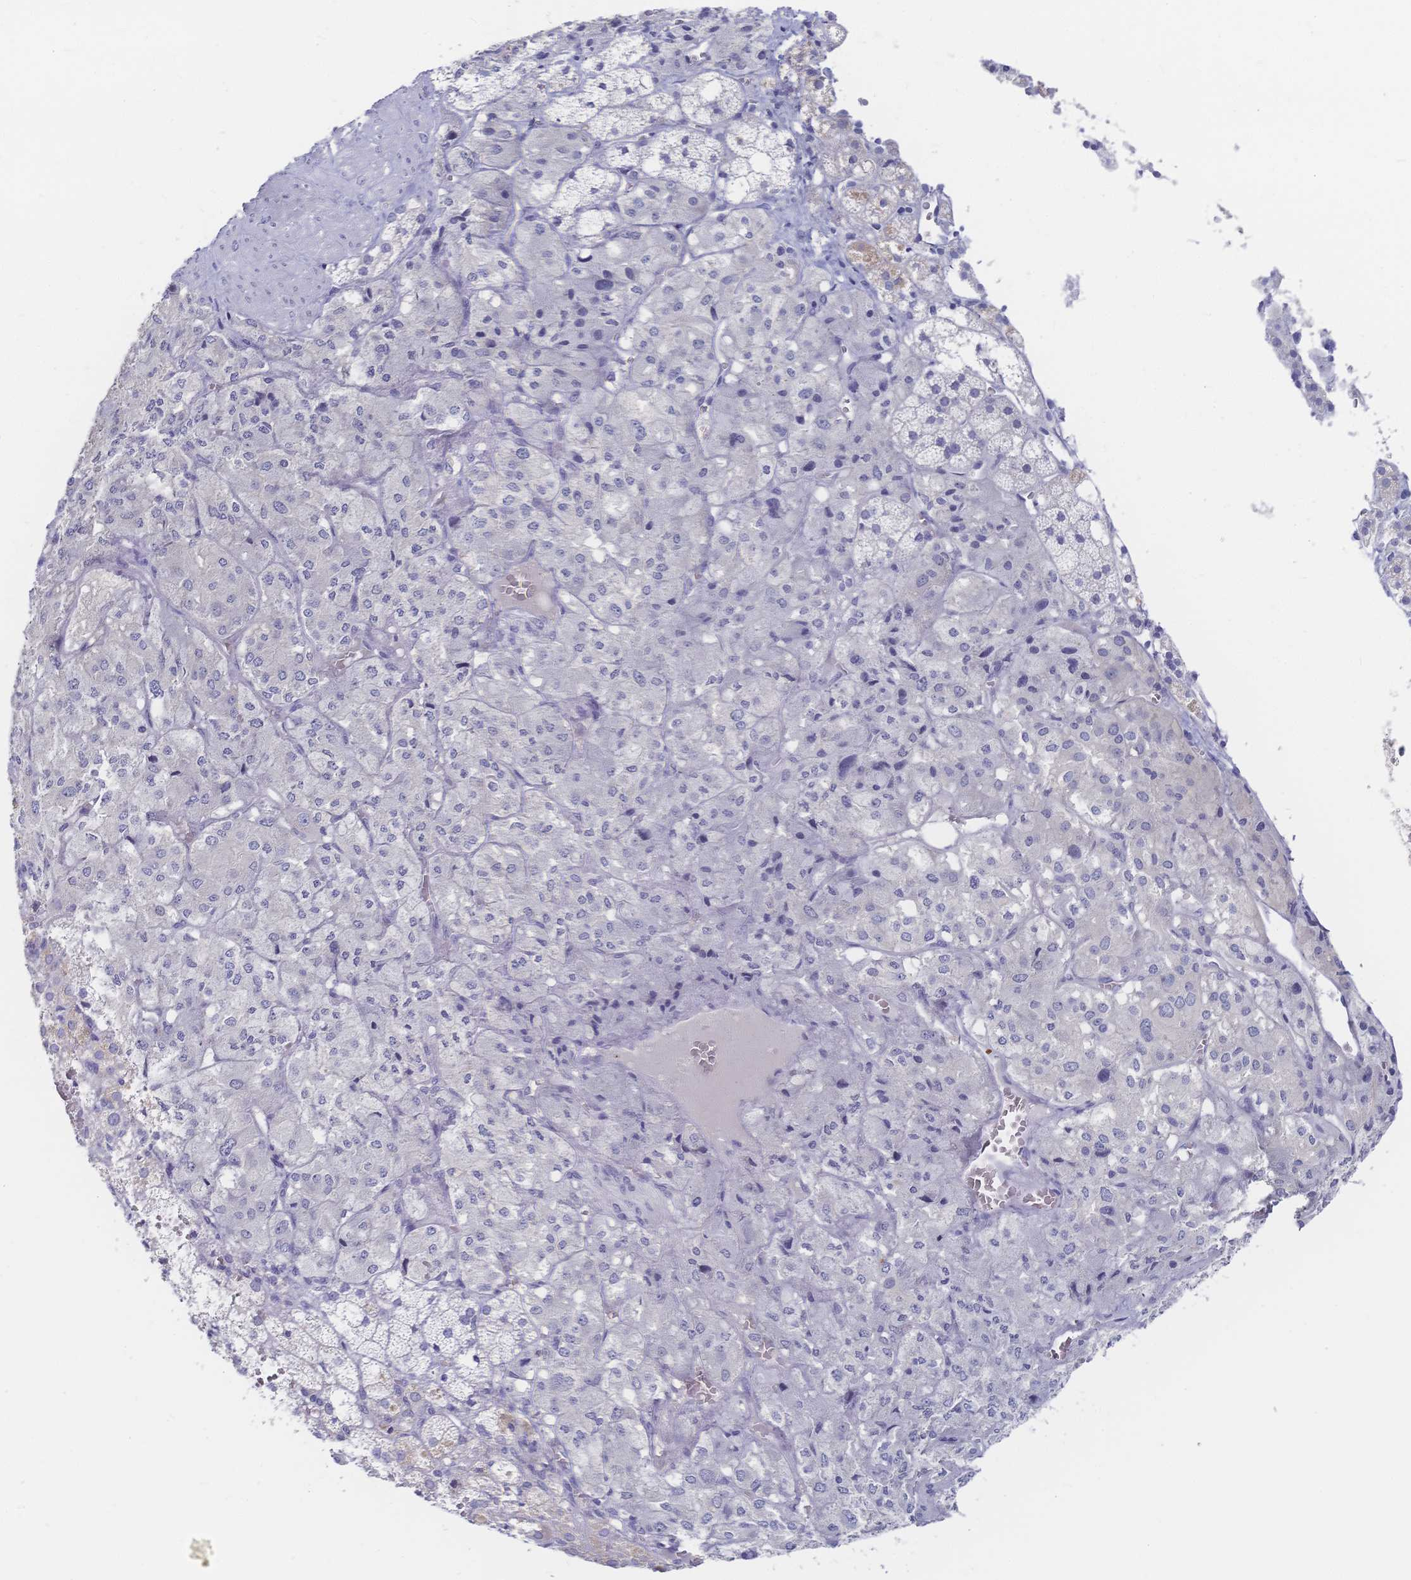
{"staining": {"intensity": "negative", "quantity": "none", "location": "none"}, "tissue": "adrenal gland", "cell_type": "Glandular cells", "image_type": "normal", "snomed": [{"axis": "morphology", "description": "Normal tissue, NOS"}, {"axis": "topography", "description": "Adrenal gland"}], "caption": "Histopathology image shows no significant protein staining in glandular cells of benign adrenal gland.", "gene": "IL2RB", "patient": {"sex": "male", "age": 53}}